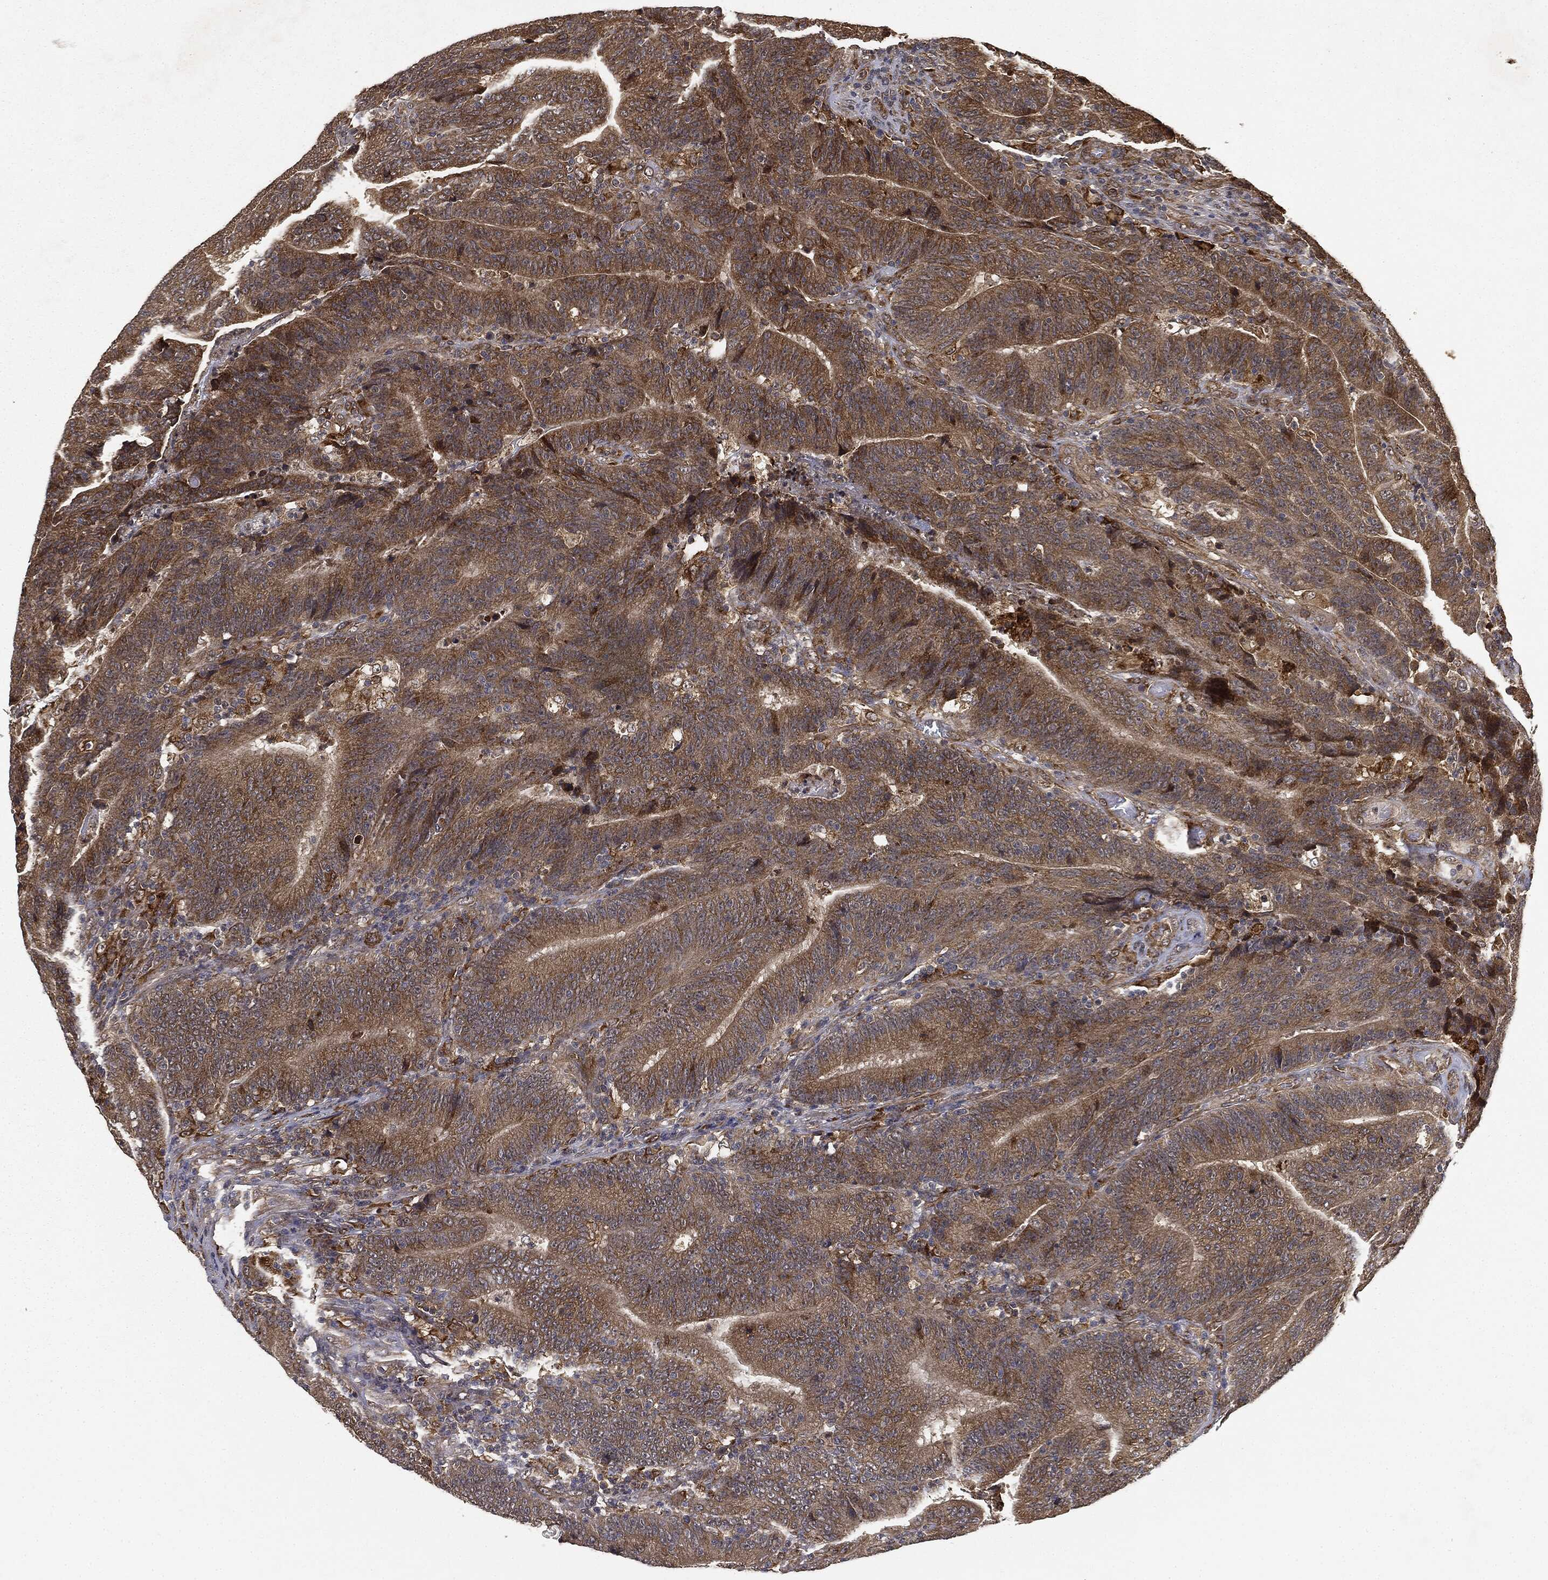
{"staining": {"intensity": "moderate", "quantity": ">75%", "location": "cytoplasmic/membranous"}, "tissue": "colorectal cancer", "cell_type": "Tumor cells", "image_type": "cancer", "snomed": [{"axis": "morphology", "description": "Adenocarcinoma, NOS"}, {"axis": "topography", "description": "Colon"}], "caption": "An immunohistochemistry micrograph of tumor tissue is shown. Protein staining in brown highlights moderate cytoplasmic/membranous positivity in colorectal cancer (adenocarcinoma) within tumor cells.", "gene": "MIER2", "patient": {"sex": "female", "age": 75}}